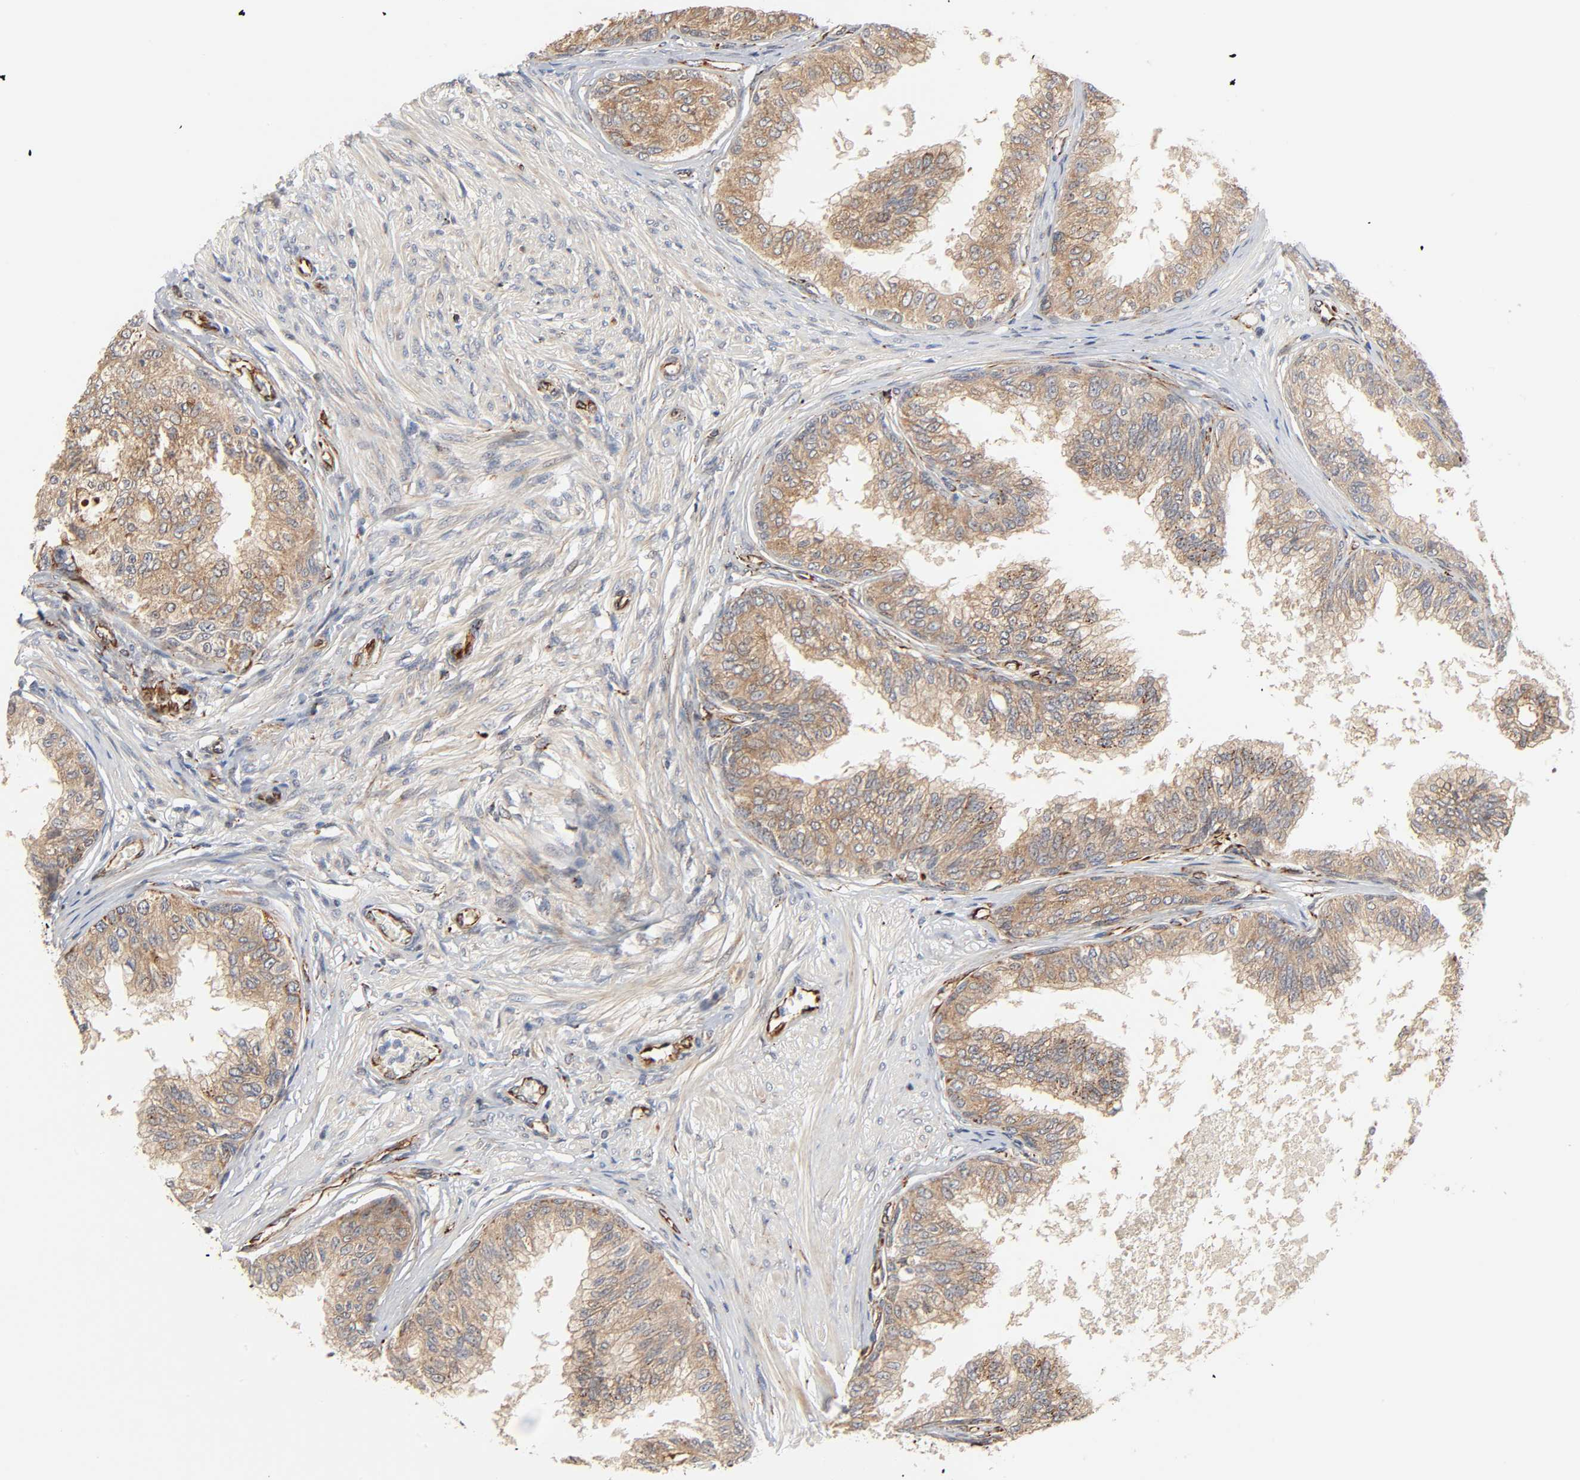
{"staining": {"intensity": "moderate", "quantity": ">75%", "location": "cytoplasmic/membranous"}, "tissue": "prostate", "cell_type": "Glandular cells", "image_type": "normal", "snomed": [{"axis": "morphology", "description": "Normal tissue, NOS"}, {"axis": "topography", "description": "Prostate"}, {"axis": "topography", "description": "Seminal veicle"}], "caption": "Immunohistochemical staining of normal prostate shows >75% levels of moderate cytoplasmic/membranous protein staining in about >75% of glandular cells. (DAB (3,3'-diaminobenzidine) IHC with brightfield microscopy, high magnification).", "gene": "REEP5", "patient": {"sex": "male", "age": 60}}